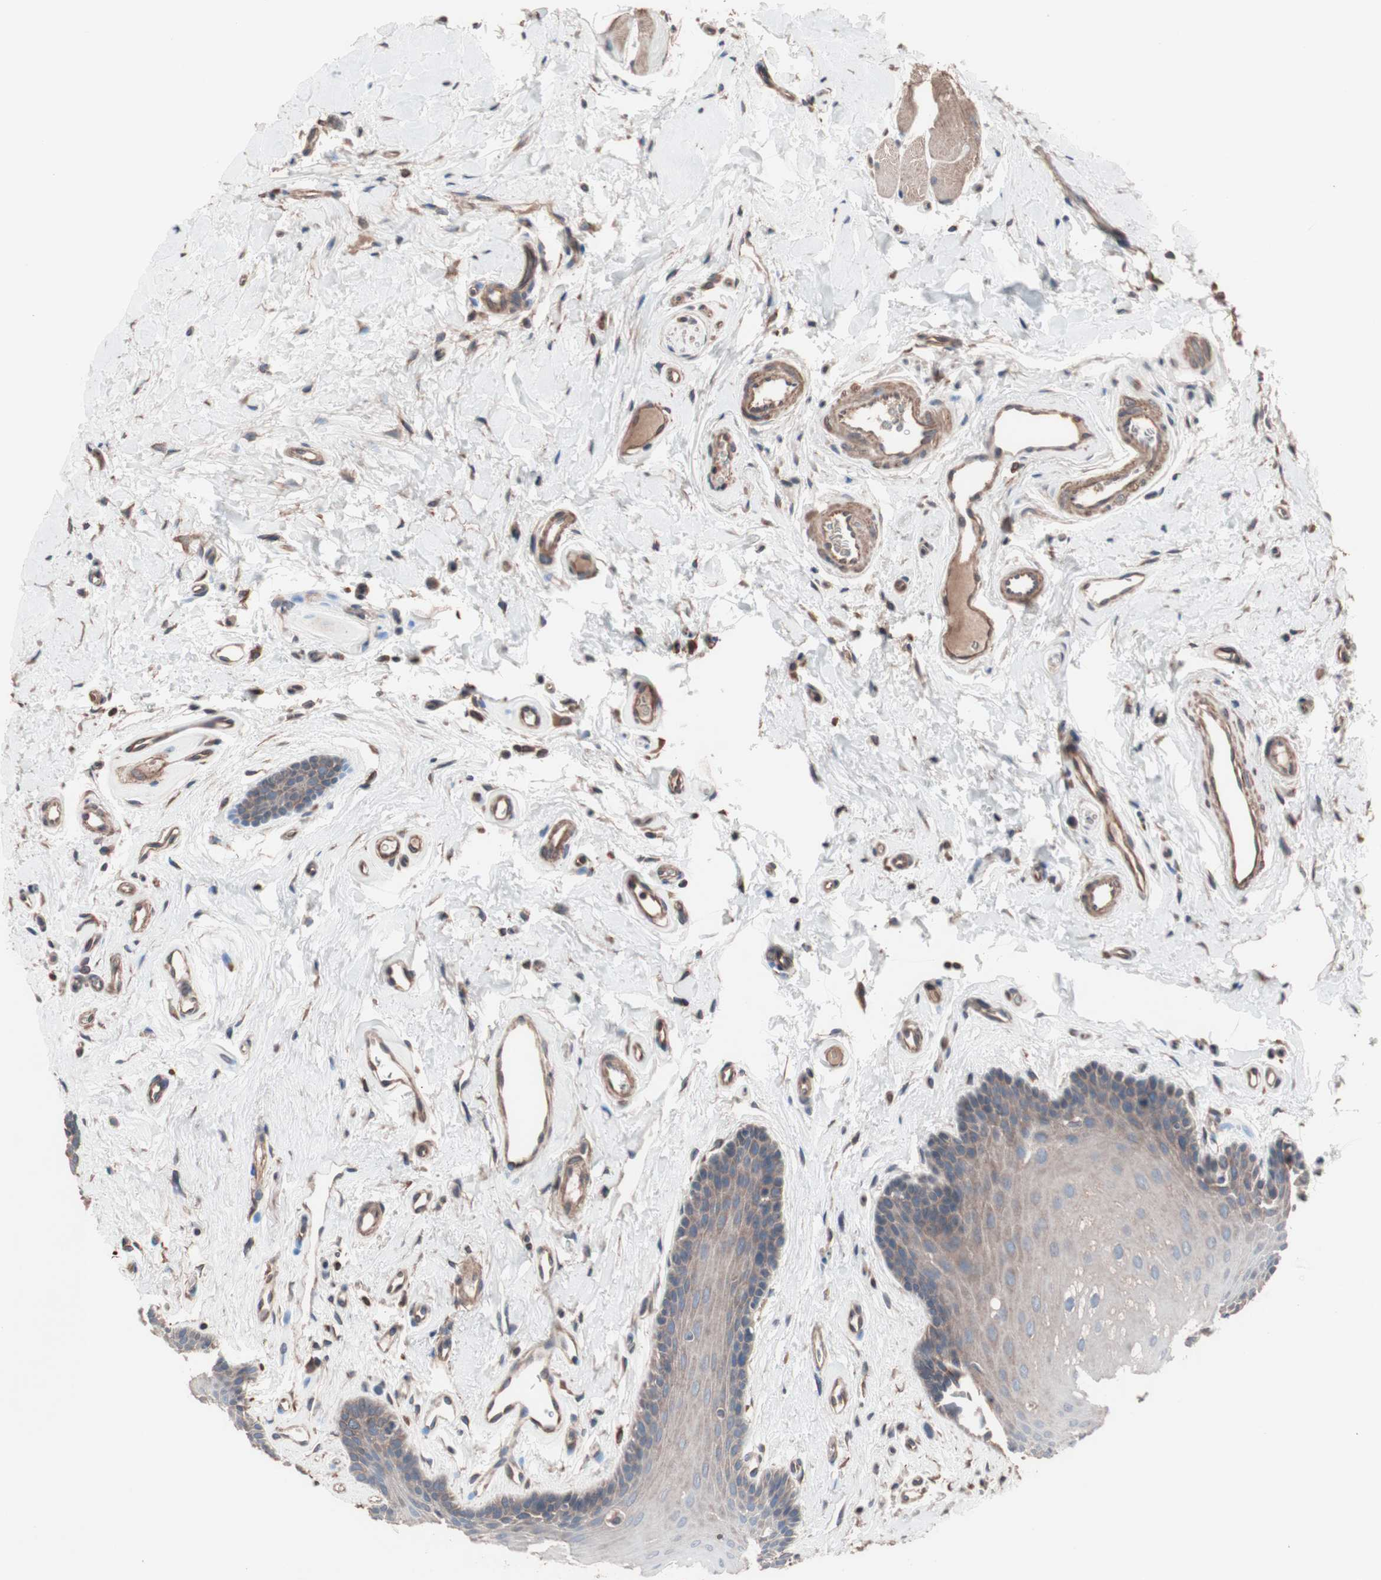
{"staining": {"intensity": "weak", "quantity": "<25%", "location": "cytoplasmic/membranous"}, "tissue": "oral mucosa", "cell_type": "Squamous epithelial cells", "image_type": "normal", "snomed": [{"axis": "morphology", "description": "Normal tissue, NOS"}, {"axis": "topography", "description": "Oral tissue"}], "caption": "Oral mucosa stained for a protein using immunohistochemistry (IHC) exhibits no staining squamous epithelial cells.", "gene": "ATG7", "patient": {"sex": "male", "age": 62}}